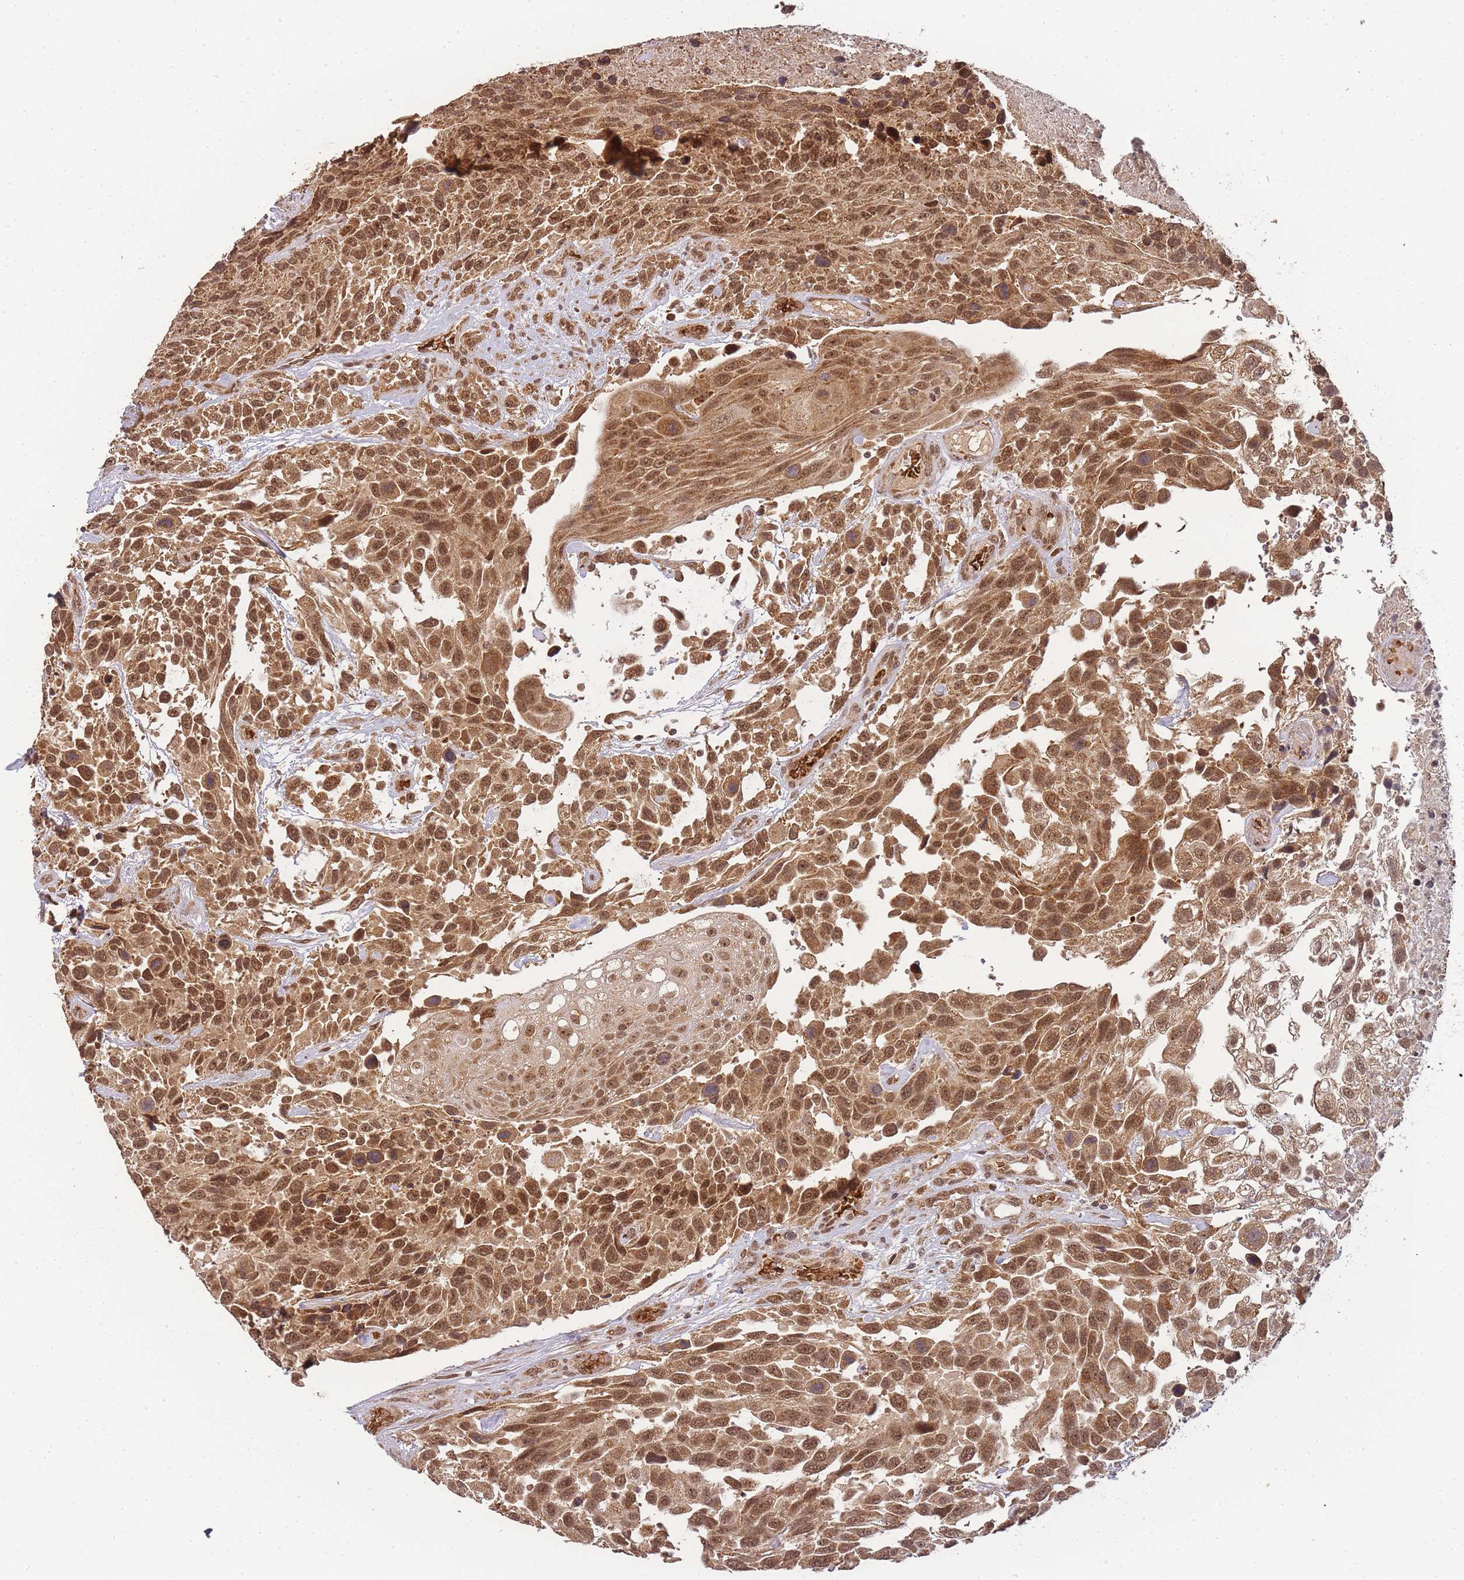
{"staining": {"intensity": "moderate", "quantity": ">75%", "location": "cytoplasmic/membranous,nuclear"}, "tissue": "urothelial cancer", "cell_type": "Tumor cells", "image_type": "cancer", "snomed": [{"axis": "morphology", "description": "Urothelial carcinoma, High grade"}, {"axis": "topography", "description": "Urinary bladder"}], "caption": "Protein staining of high-grade urothelial carcinoma tissue reveals moderate cytoplasmic/membranous and nuclear staining in about >75% of tumor cells.", "gene": "ZNF497", "patient": {"sex": "female", "age": 70}}